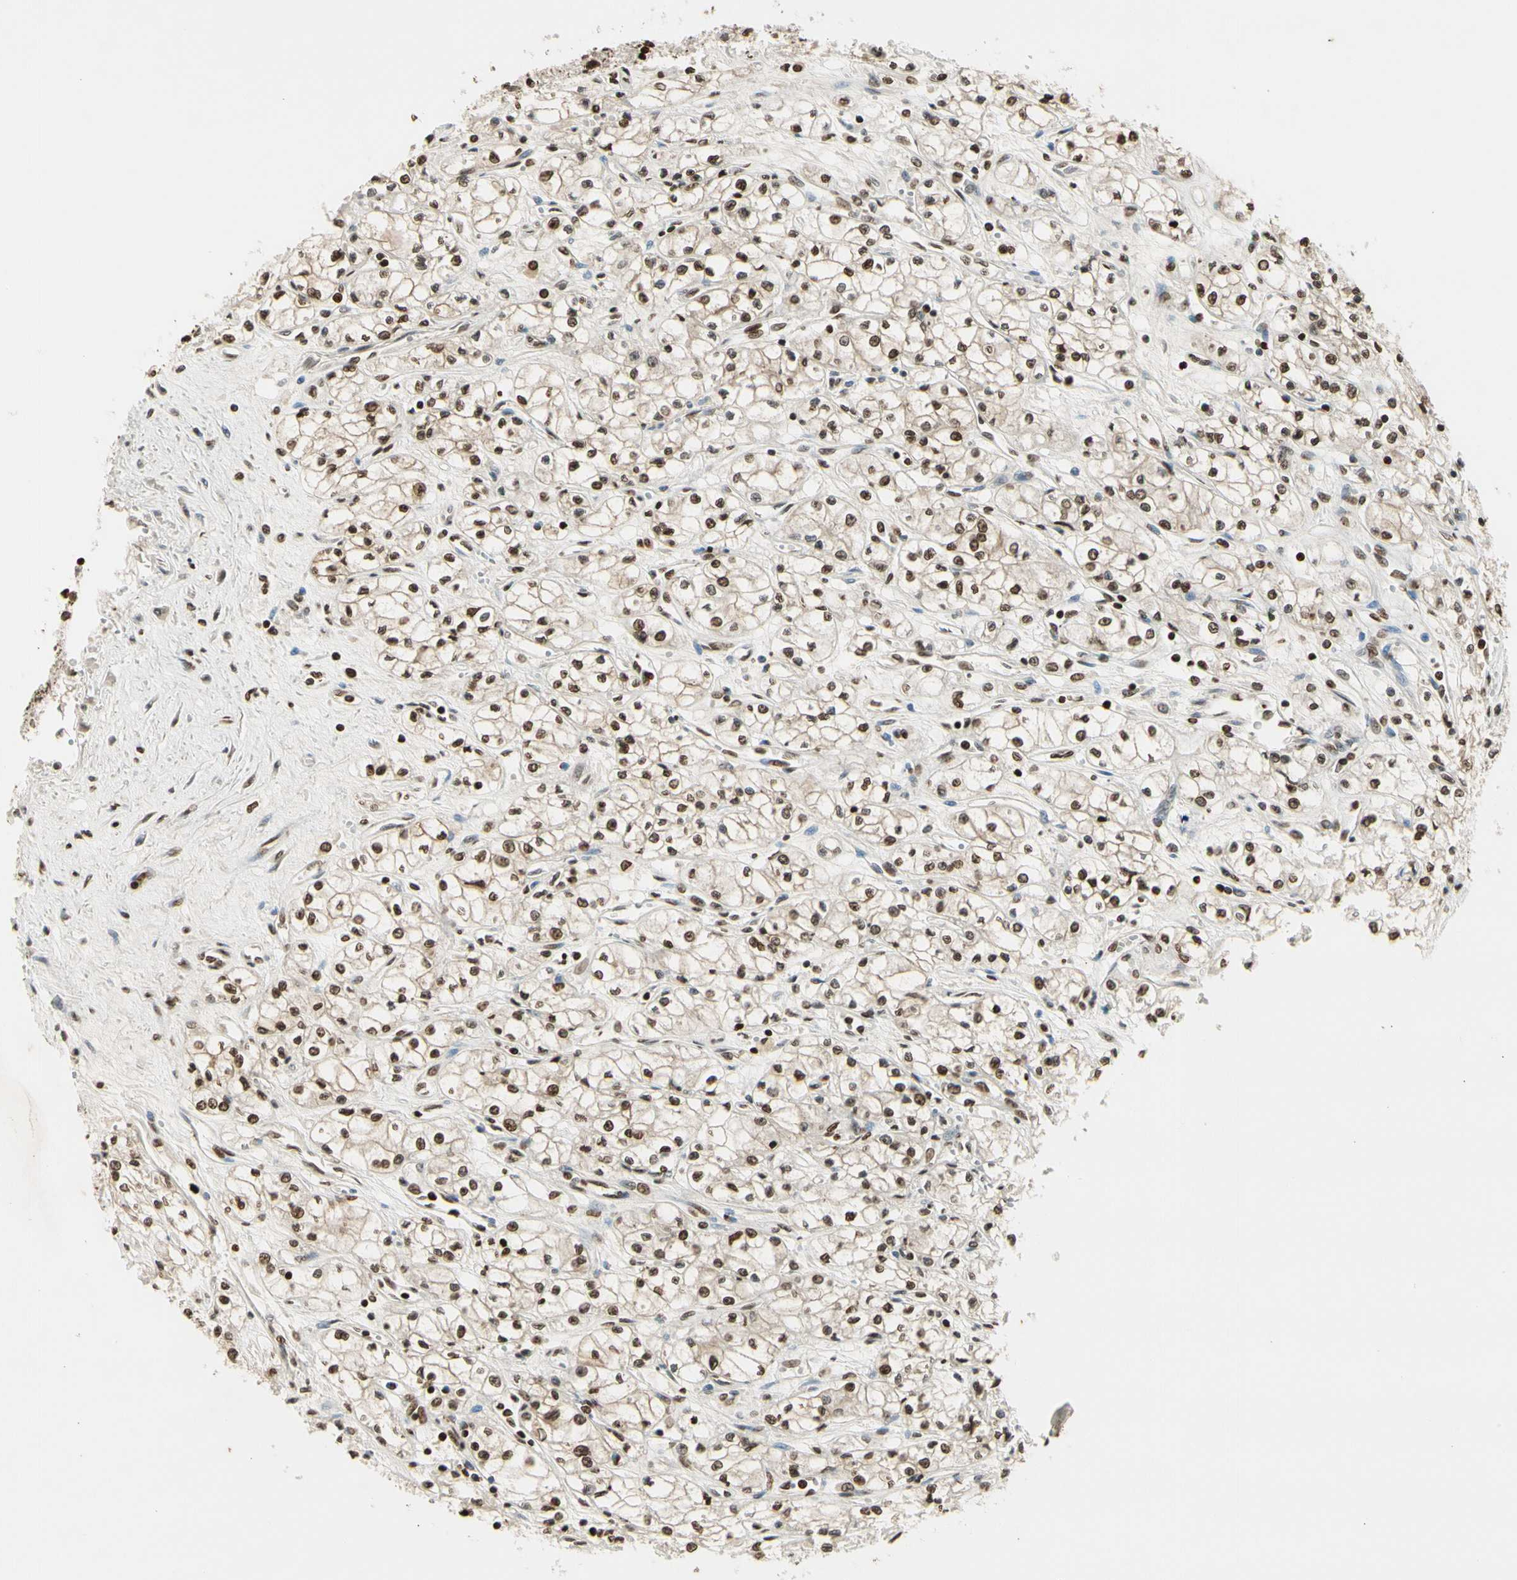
{"staining": {"intensity": "moderate", "quantity": ">75%", "location": "nuclear"}, "tissue": "renal cancer", "cell_type": "Tumor cells", "image_type": "cancer", "snomed": [{"axis": "morphology", "description": "Normal tissue, NOS"}, {"axis": "morphology", "description": "Adenocarcinoma, NOS"}, {"axis": "topography", "description": "Kidney"}], "caption": "A brown stain highlights moderate nuclear staining of a protein in human renal adenocarcinoma tumor cells.", "gene": "RORA", "patient": {"sex": "male", "age": 59}}